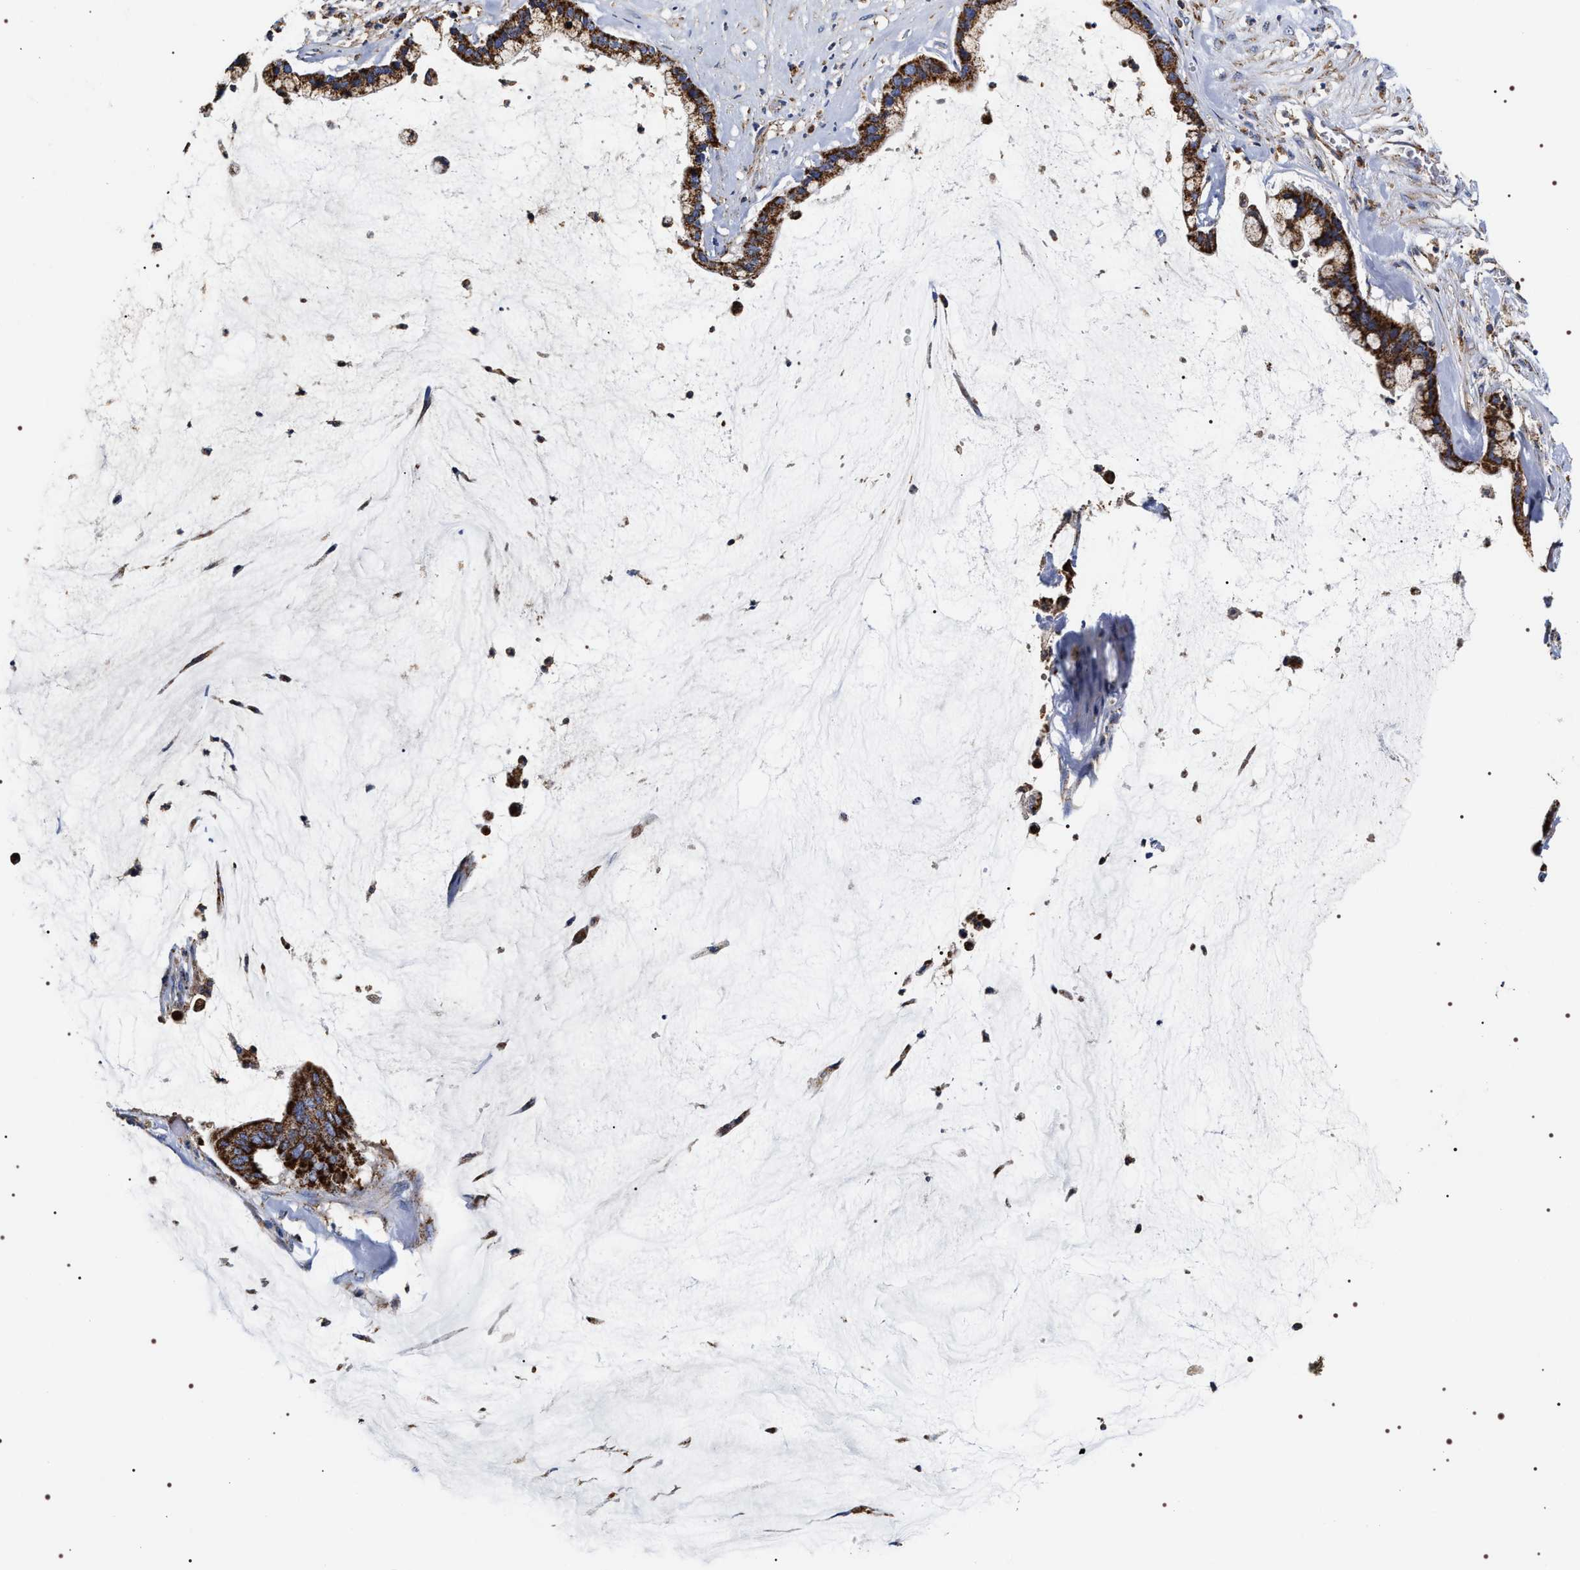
{"staining": {"intensity": "strong", "quantity": ">75%", "location": "cytoplasmic/membranous"}, "tissue": "pancreatic cancer", "cell_type": "Tumor cells", "image_type": "cancer", "snomed": [{"axis": "morphology", "description": "Adenocarcinoma, NOS"}, {"axis": "topography", "description": "Pancreas"}], "caption": "A brown stain highlights strong cytoplasmic/membranous staining of a protein in human pancreatic cancer (adenocarcinoma) tumor cells. Using DAB (3,3'-diaminobenzidine) (brown) and hematoxylin (blue) stains, captured at high magnification using brightfield microscopy.", "gene": "COG5", "patient": {"sex": "male", "age": 41}}